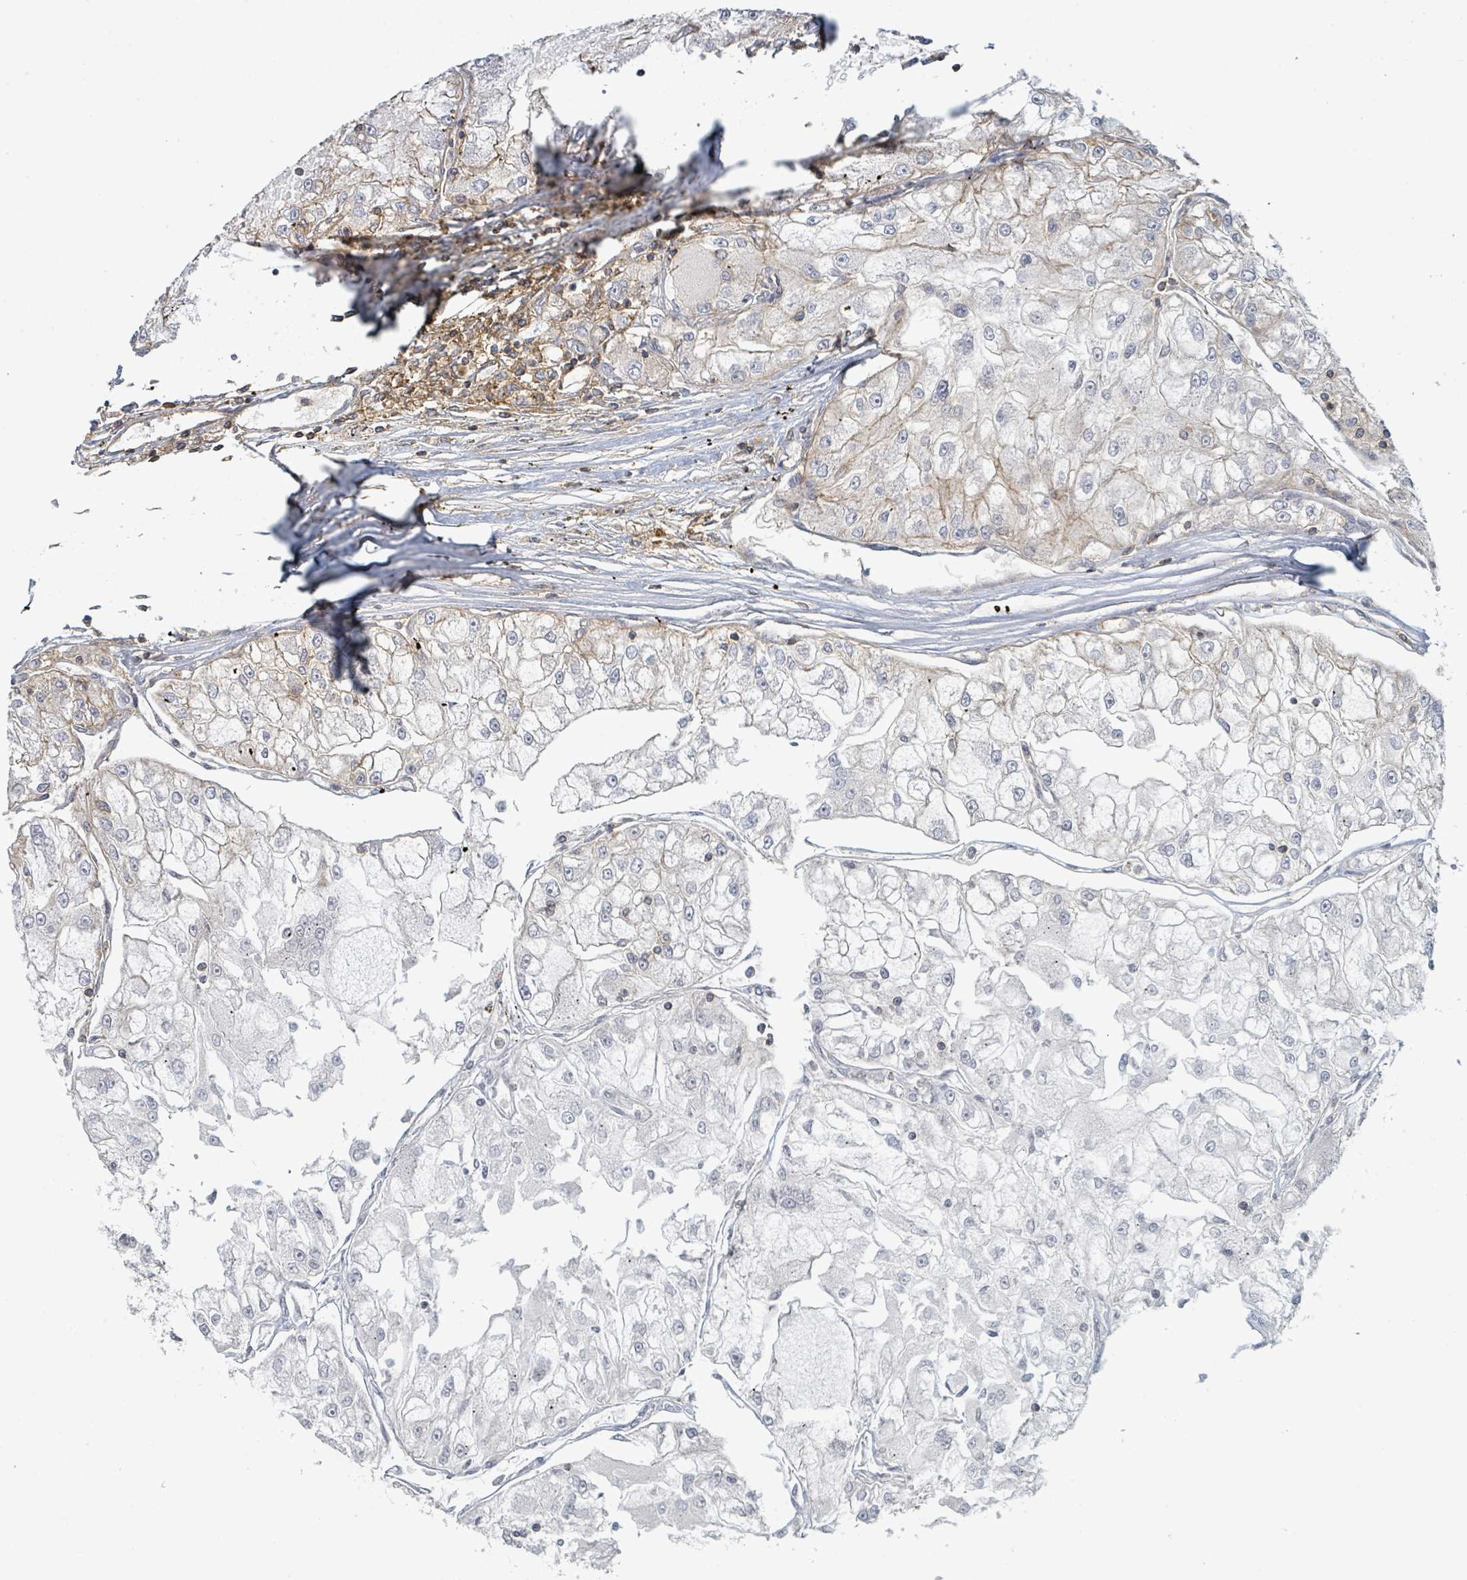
{"staining": {"intensity": "negative", "quantity": "none", "location": "none"}, "tissue": "renal cancer", "cell_type": "Tumor cells", "image_type": "cancer", "snomed": [{"axis": "morphology", "description": "Adenocarcinoma, NOS"}, {"axis": "topography", "description": "Kidney"}], "caption": "IHC of renal cancer (adenocarcinoma) reveals no positivity in tumor cells. (DAB (3,3'-diaminobenzidine) immunohistochemistry, high magnification).", "gene": "TNFRSF14", "patient": {"sex": "female", "age": 72}}